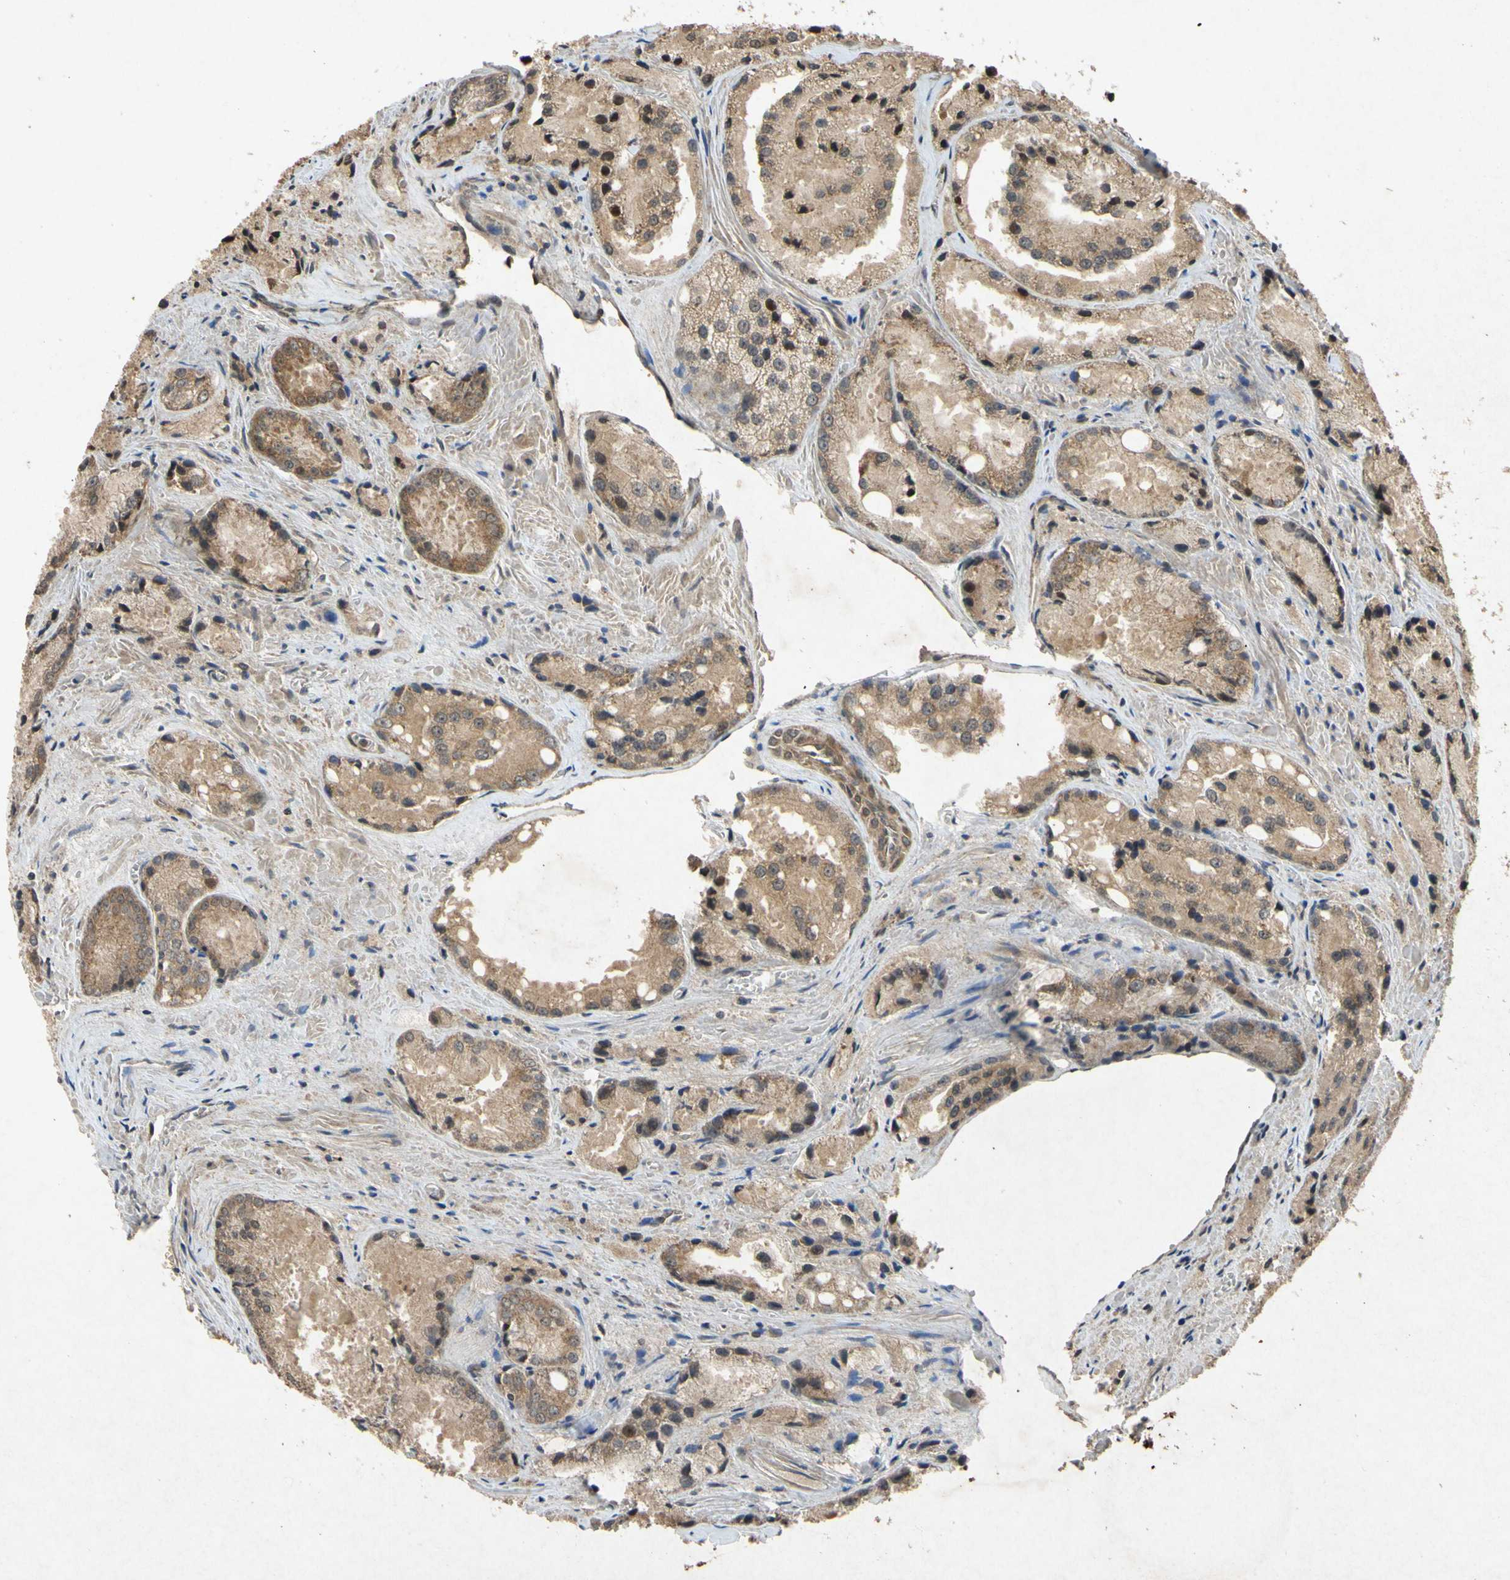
{"staining": {"intensity": "moderate", "quantity": ">75%", "location": "cytoplasmic/membranous,nuclear"}, "tissue": "prostate cancer", "cell_type": "Tumor cells", "image_type": "cancer", "snomed": [{"axis": "morphology", "description": "Adenocarcinoma, Low grade"}, {"axis": "topography", "description": "Prostate"}], "caption": "This micrograph reveals immunohistochemistry (IHC) staining of prostate adenocarcinoma (low-grade), with medium moderate cytoplasmic/membranous and nuclear expression in approximately >75% of tumor cells.", "gene": "ATP6V1H", "patient": {"sex": "male", "age": 64}}